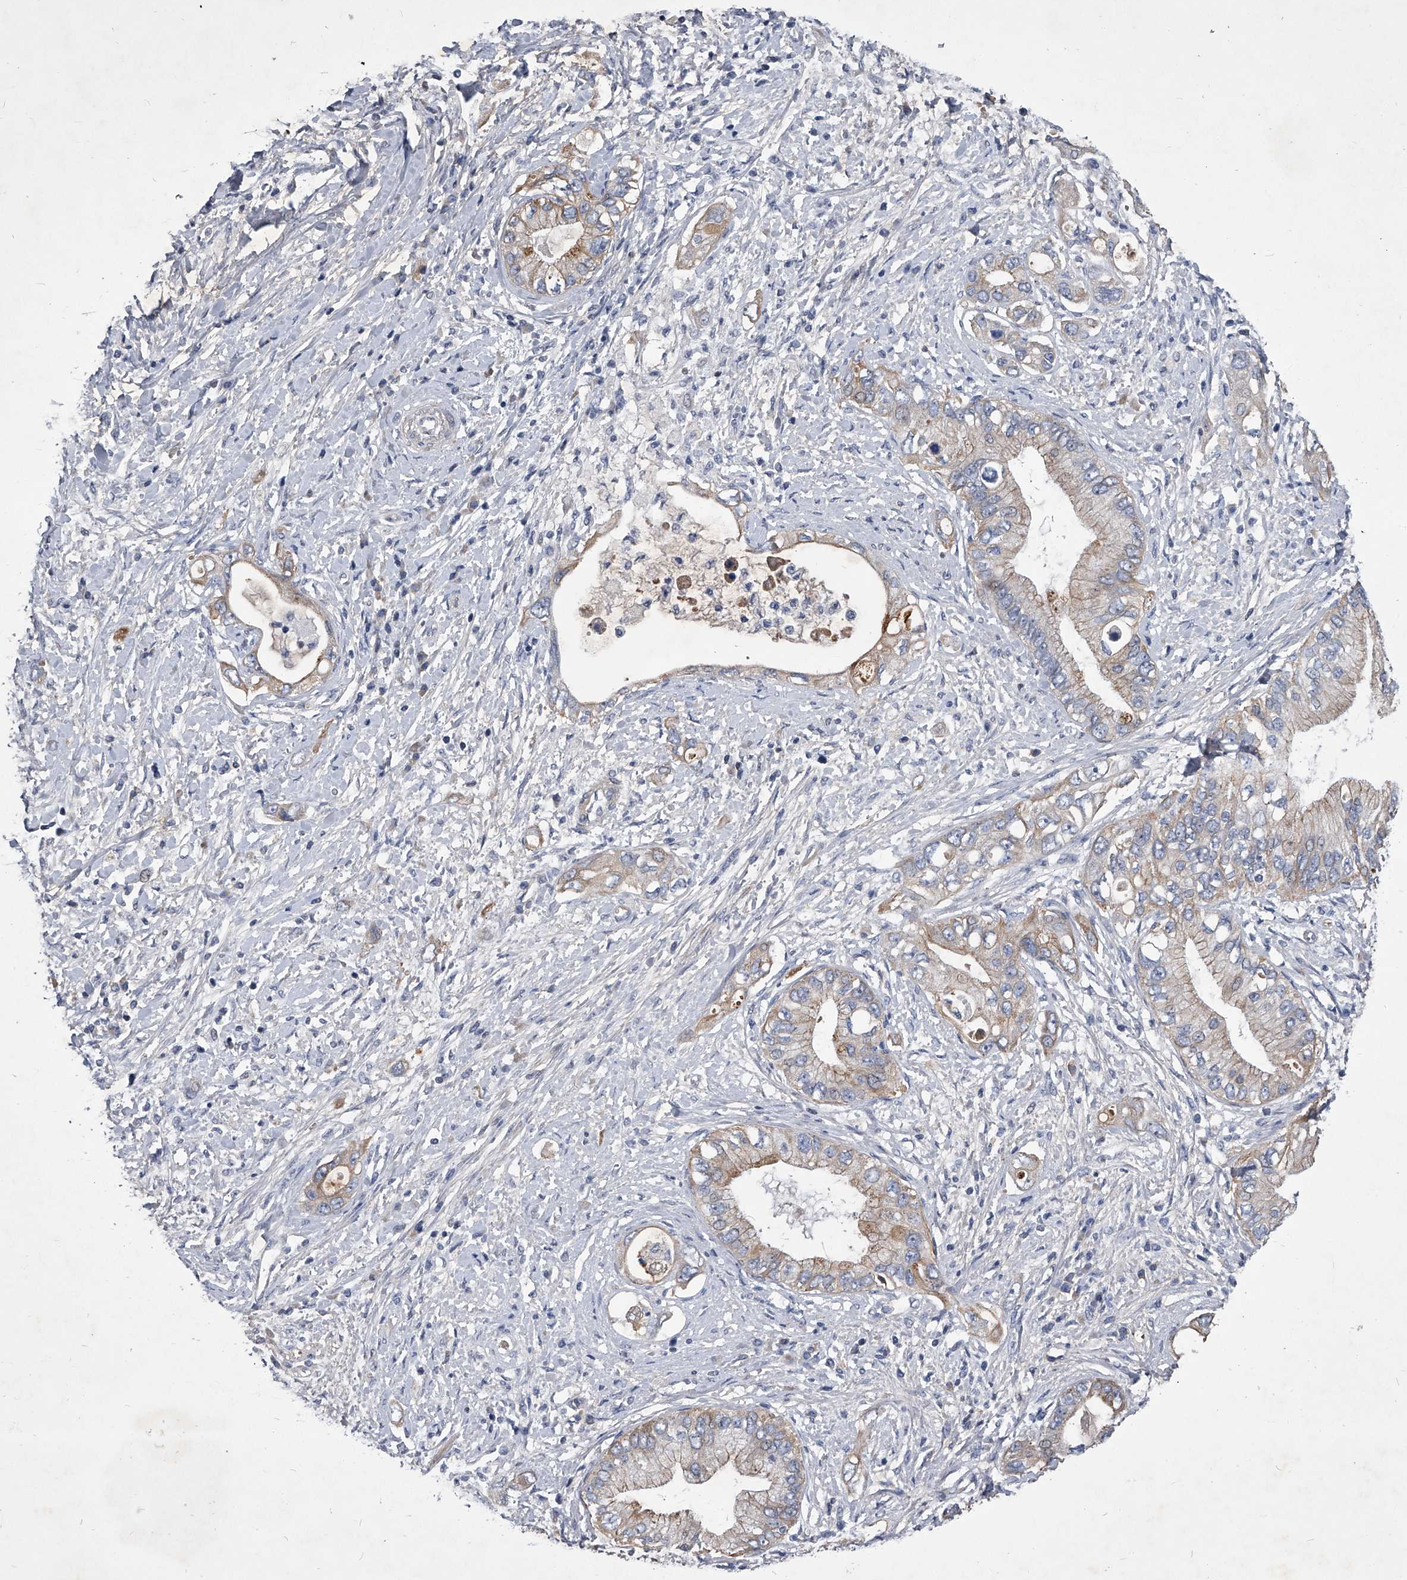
{"staining": {"intensity": "moderate", "quantity": "<25%", "location": "cytoplasmic/membranous"}, "tissue": "pancreatic cancer", "cell_type": "Tumor cells", "image_type": "cancer", "snomed": [{"axis": "morphology", "description": "Inflammation, NOS"}, {"axis": "morphology", "description": "Adenocarcinoma, NOS"}, {"axis": "topography", "description": "Pancreas"}], "caption": "Immunohistochemistry (DAB (3,3'-diaminobenzidine)) staining of human pancreatic adenocarcinoma reveals moderate cytoplasmic/membranous protein staining in about <25% of tumor cells.", "gene": "ZNF76", "patient": {"sex": "female", "age": 56}}